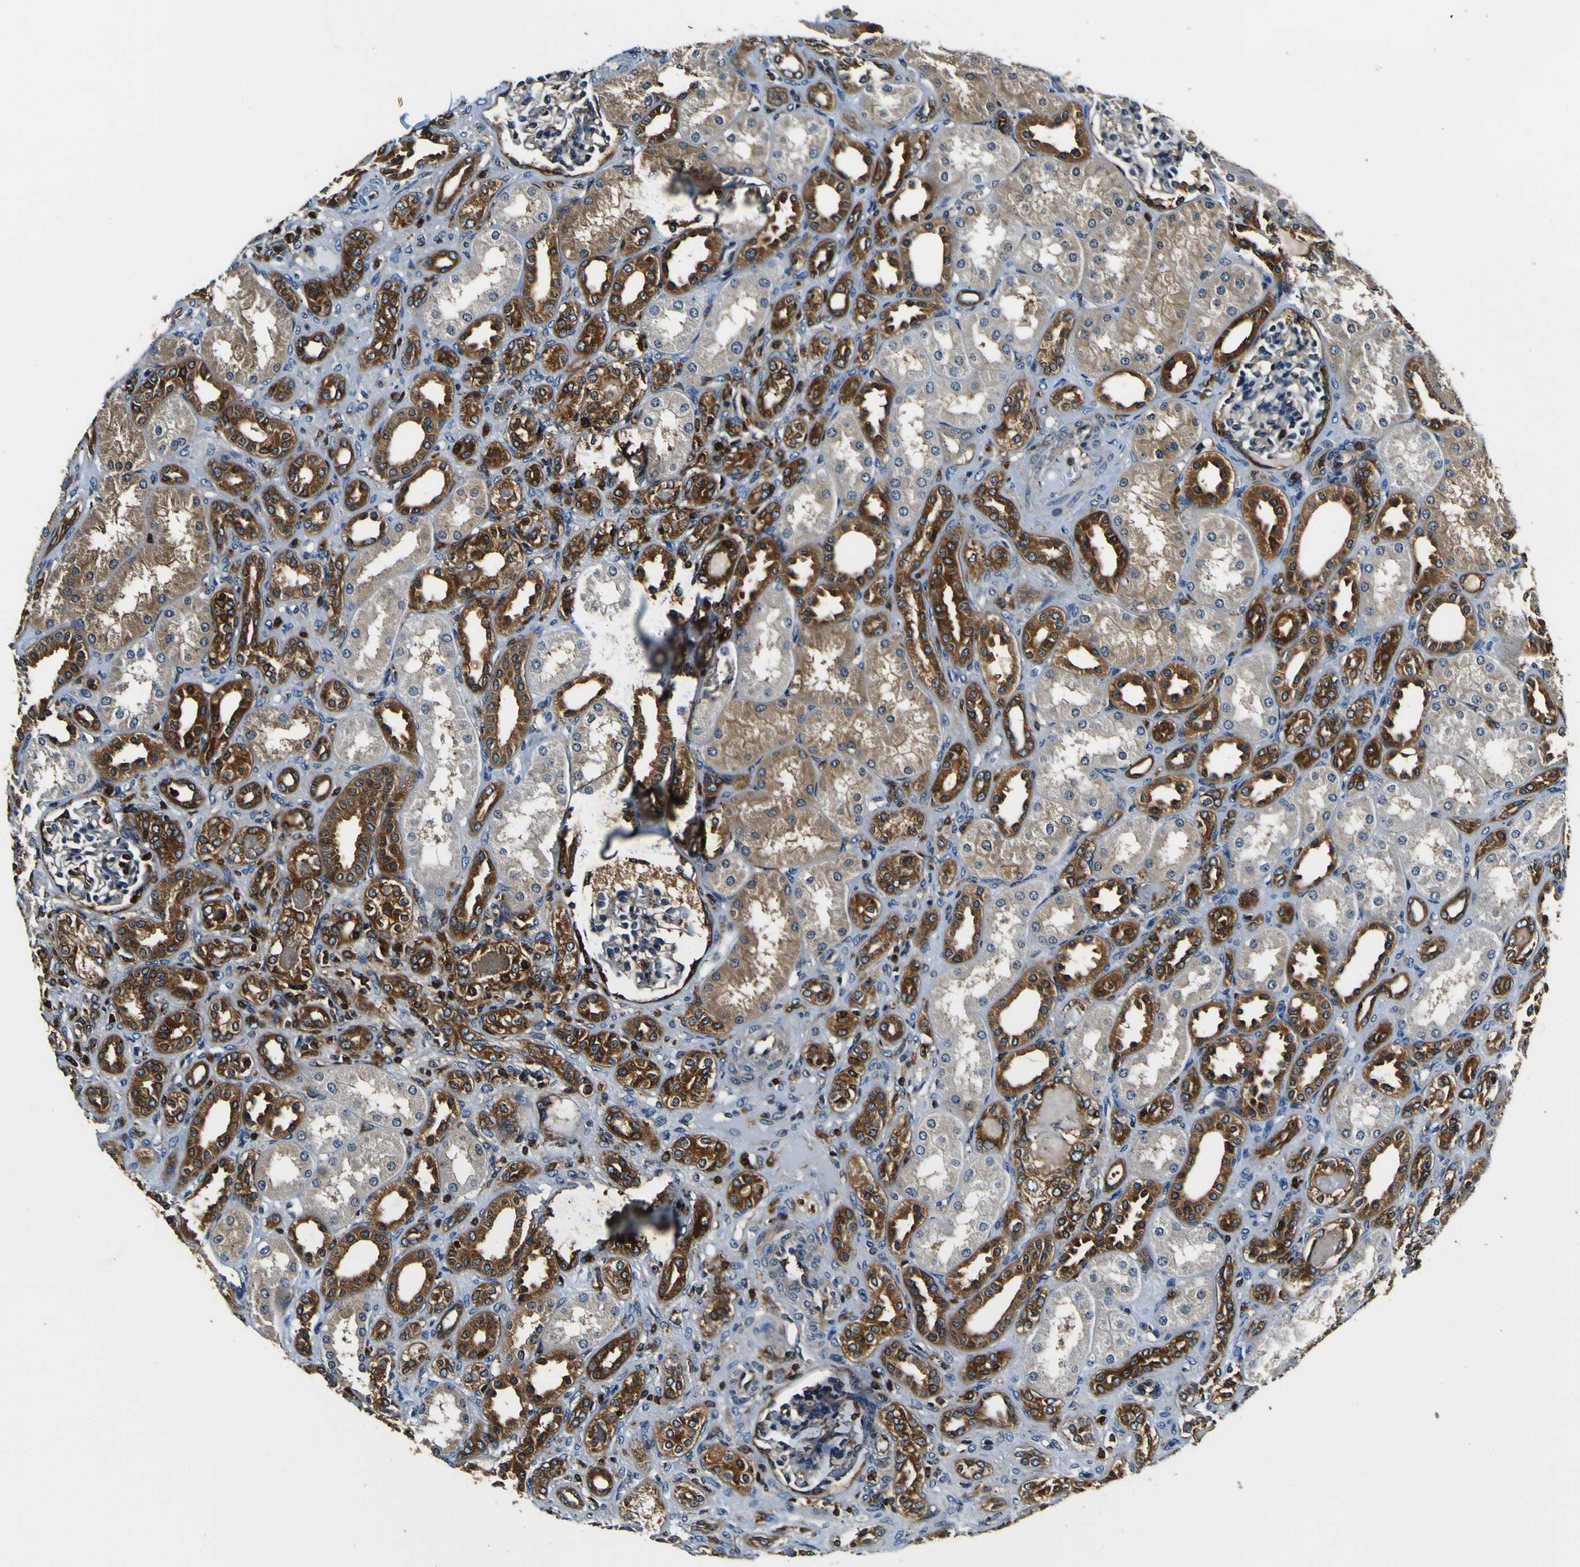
{"staining": {"intensity": "moderate", "quantity": "<25%", "location": "cytoplasmic/membranous"}, "tissue": "kidney", "cell_type": "Cells in glomeruli", "image_type": "normal", "snomed": [{"axis": "morphology", "description": "Normal tissue, NOS"}, {"axis": "topography", "description": "Kidney"}], "caption": "Immunohistochemistry (IHC) image of normal kidney stained for a protein (brown), which demonstrates low levels of moderate cytoplasmic/membranous positivity in about <25% of cells in glomeruli.", "gene": "RHOT2", "patient": {"sex": "male", "age": 7}}